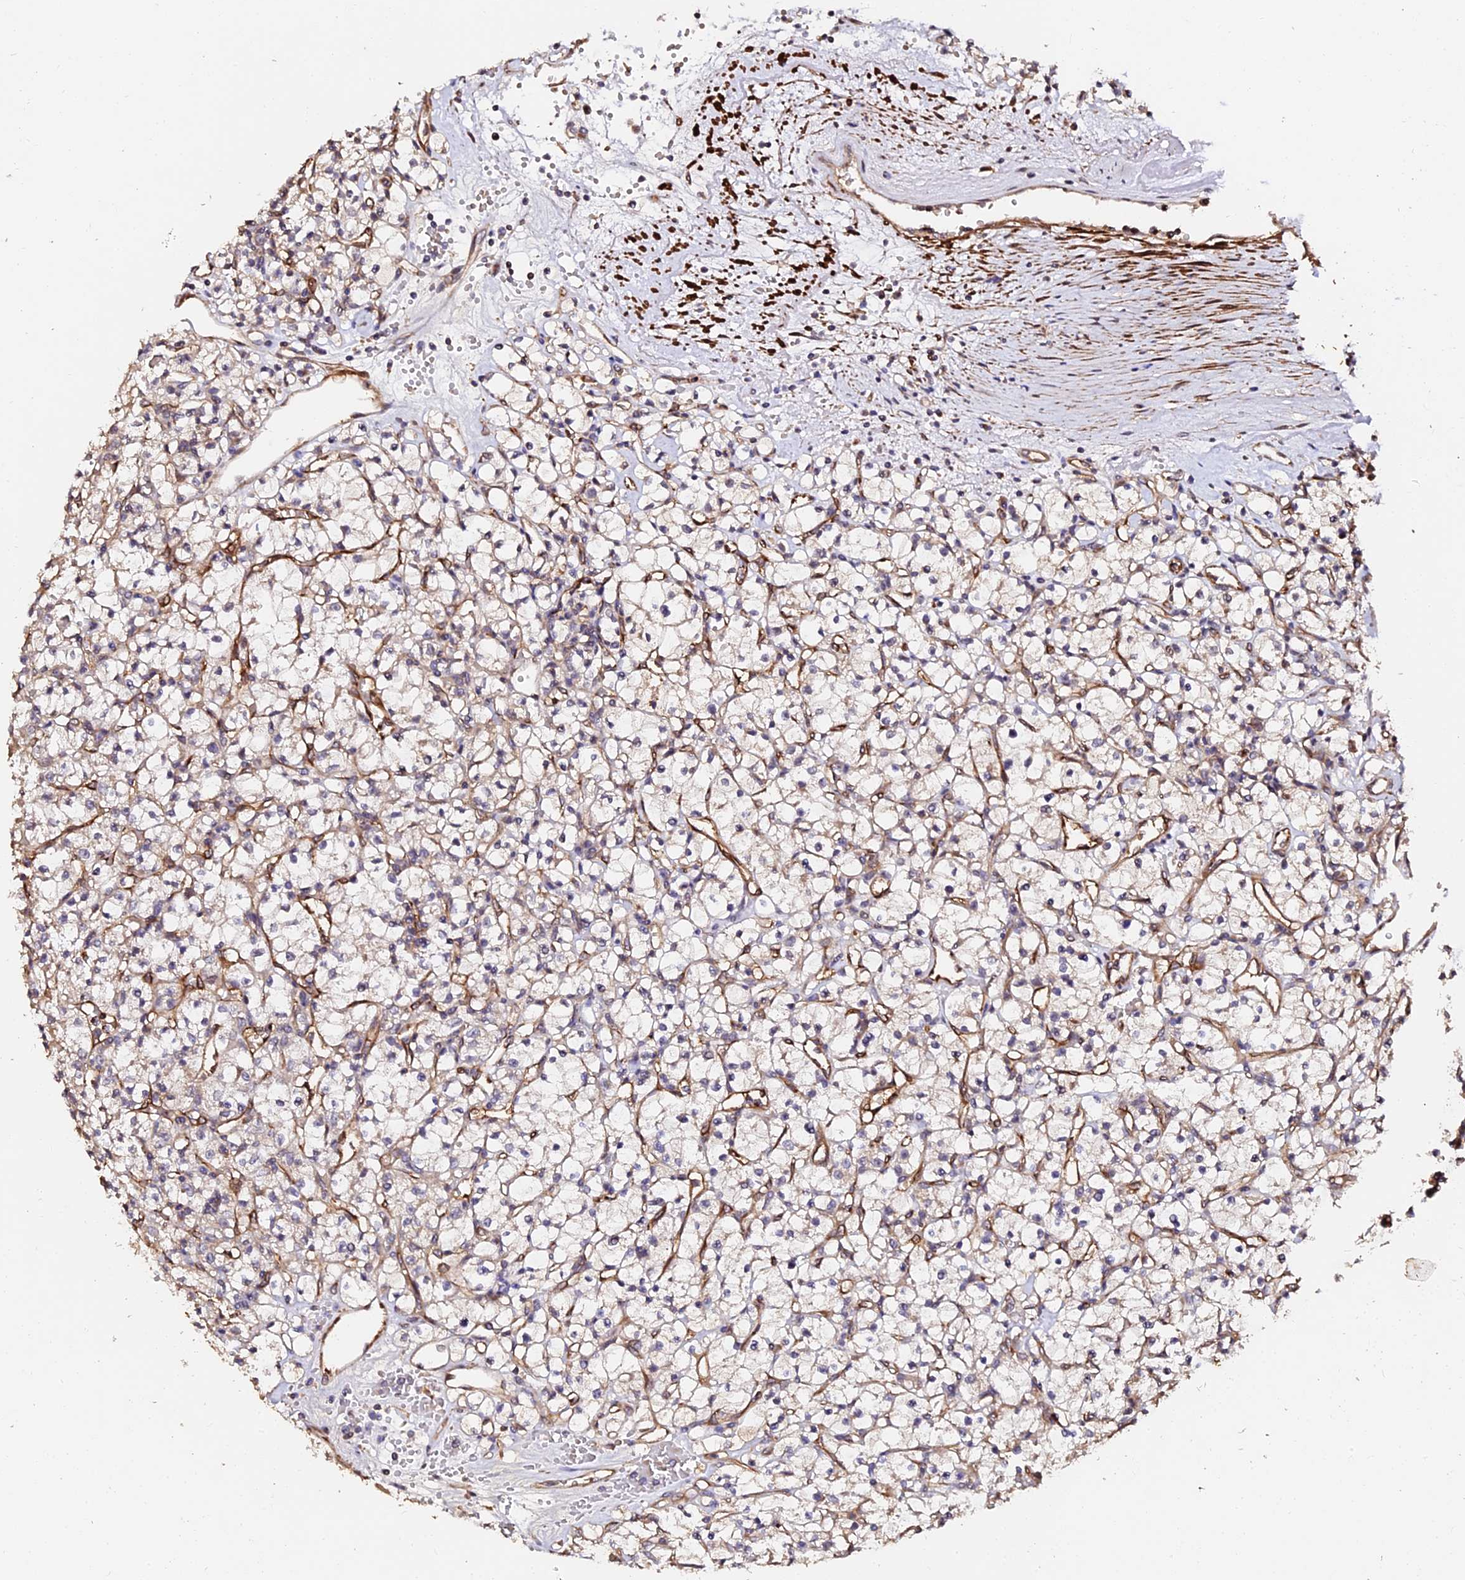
{"staining": {"intensity": "weak", "quantity": "<25%", "location": "cytoplasmic/membranous"}, "tissue": "renal cancer", "cell_type": "Tumor cells", "image_type": "cancer", "snomed": [{"axis": "morphology", "description": "Adenocarcinoma, NOS"}, {"axis": "topography", "description": "Kidney"}], "caption": "A high-resolution micrograph shows IHC staining of renal adenocarcinoma, which reveals no significant positivity in tumor cells.", "gene": "TDO2", "patient": {"sex": "female", "age": 59}}